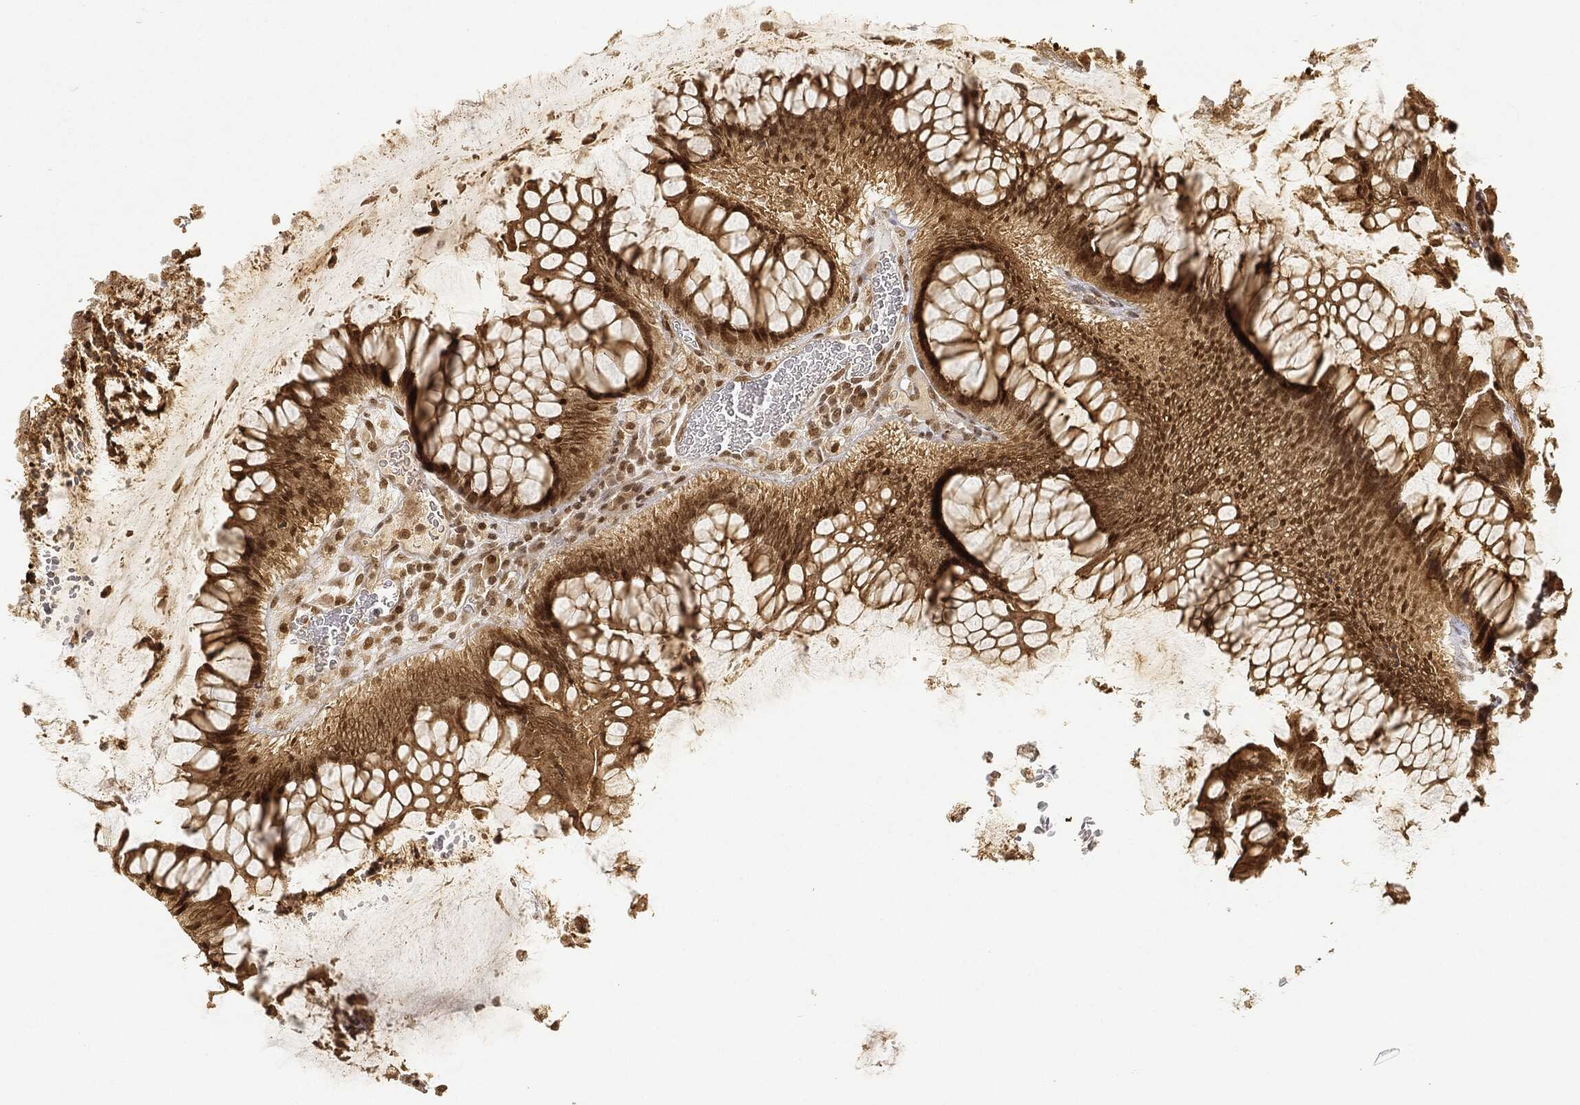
{"staining": {"intensity": "strong", "quantity": "25%-75%", "location": "nuclear"}, "tissue": "colorectal cancer", "cell_type": "Tumor cells", "image_type": "cancer", "snomed": [{"axis": "morphology", "description": "Adenocarcinoma, NOS"}, {"axis": "topography", "description": "Colon"}], "caption": "Colorectal adenocarcinoma stained with a brown dye reveals strong nuclear positive staining in about 25%-75% of tumor cells.", "gene": "CIB1", "patient": {"sex": "female", "age": 67}}